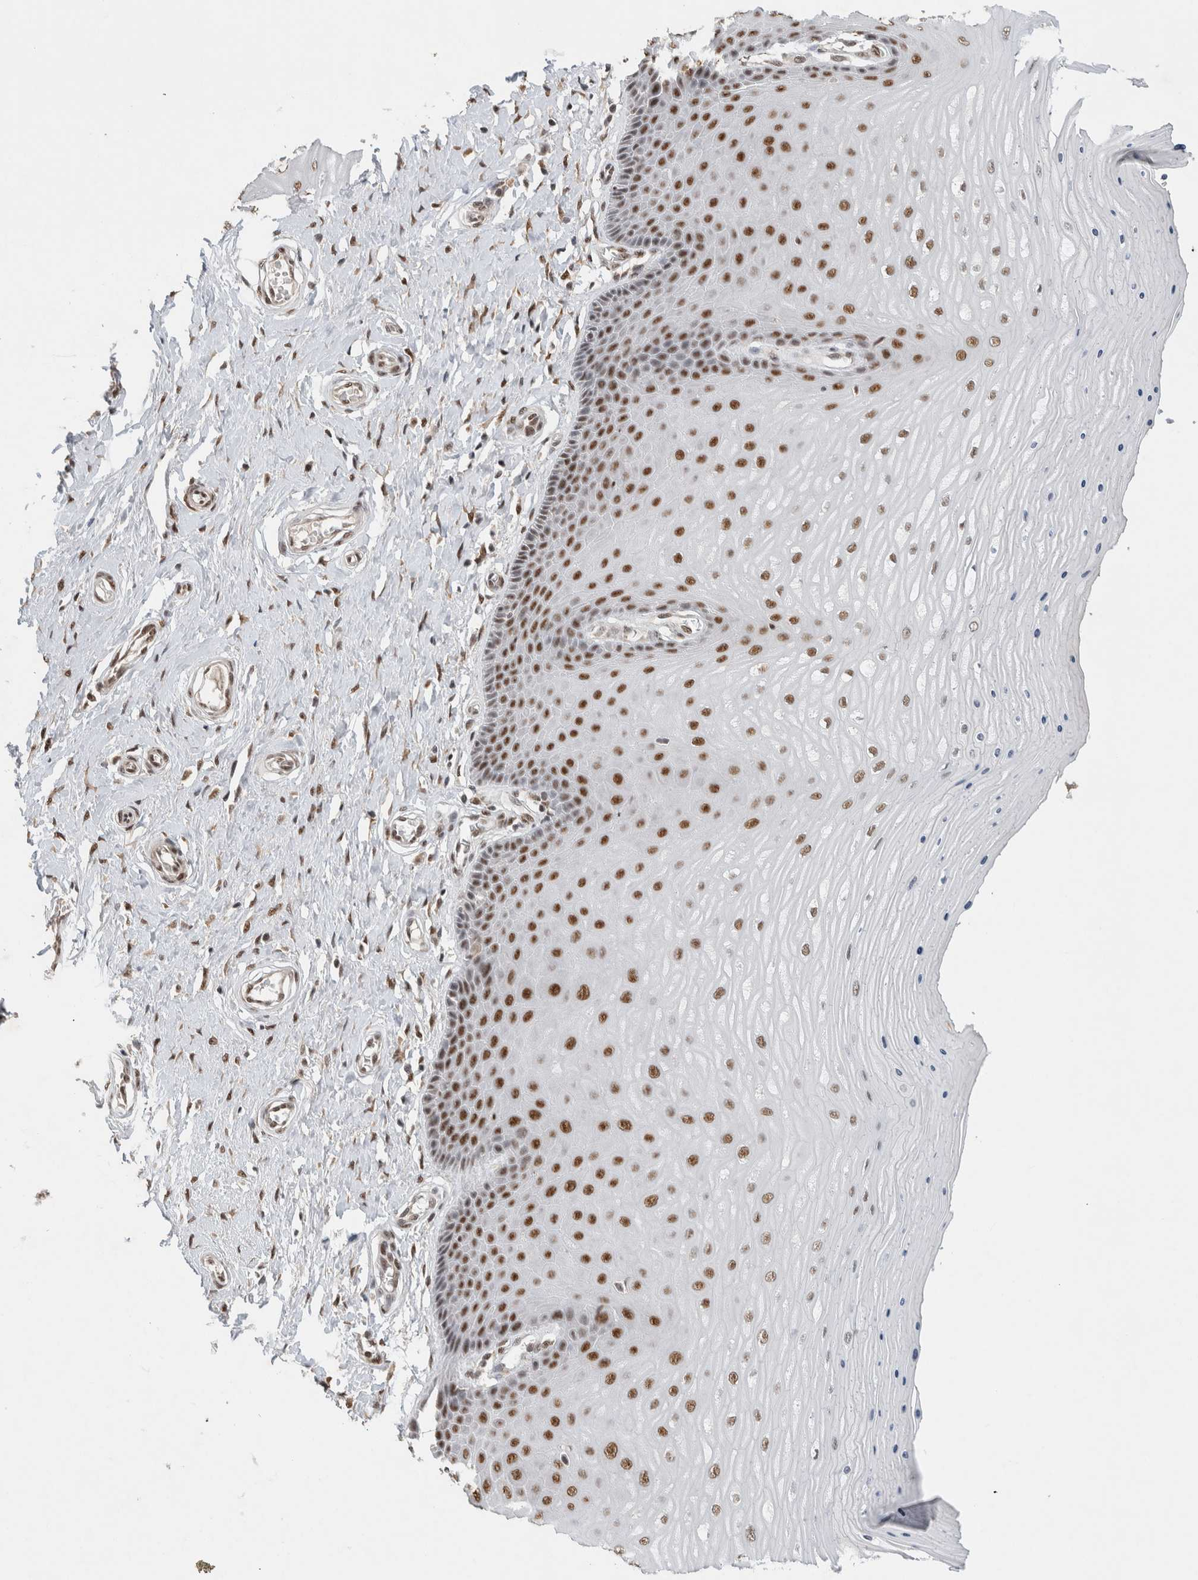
{"staining": {"intensity": "strong", "quantity": ">75%", "location": "nuclear"}, "tissue": "cervix", "cell_type": "Glandular cells", "image_type": "normal", "snomed": [{"axis": "morphology", "description": "Normal tissue, NOS"}, {"axis": "topography", "description": "Cervix"}], "caption": "Immunohistochemistry (IHC) image of normal cervix: cervix stained using IHC exhibits high levels of strong protein expression localized specifically in the nuclear of glandular cells, appearing as a nuclear brown color.", "gene": "DDX42", "patient": {"sex": "female", "age": 55}}